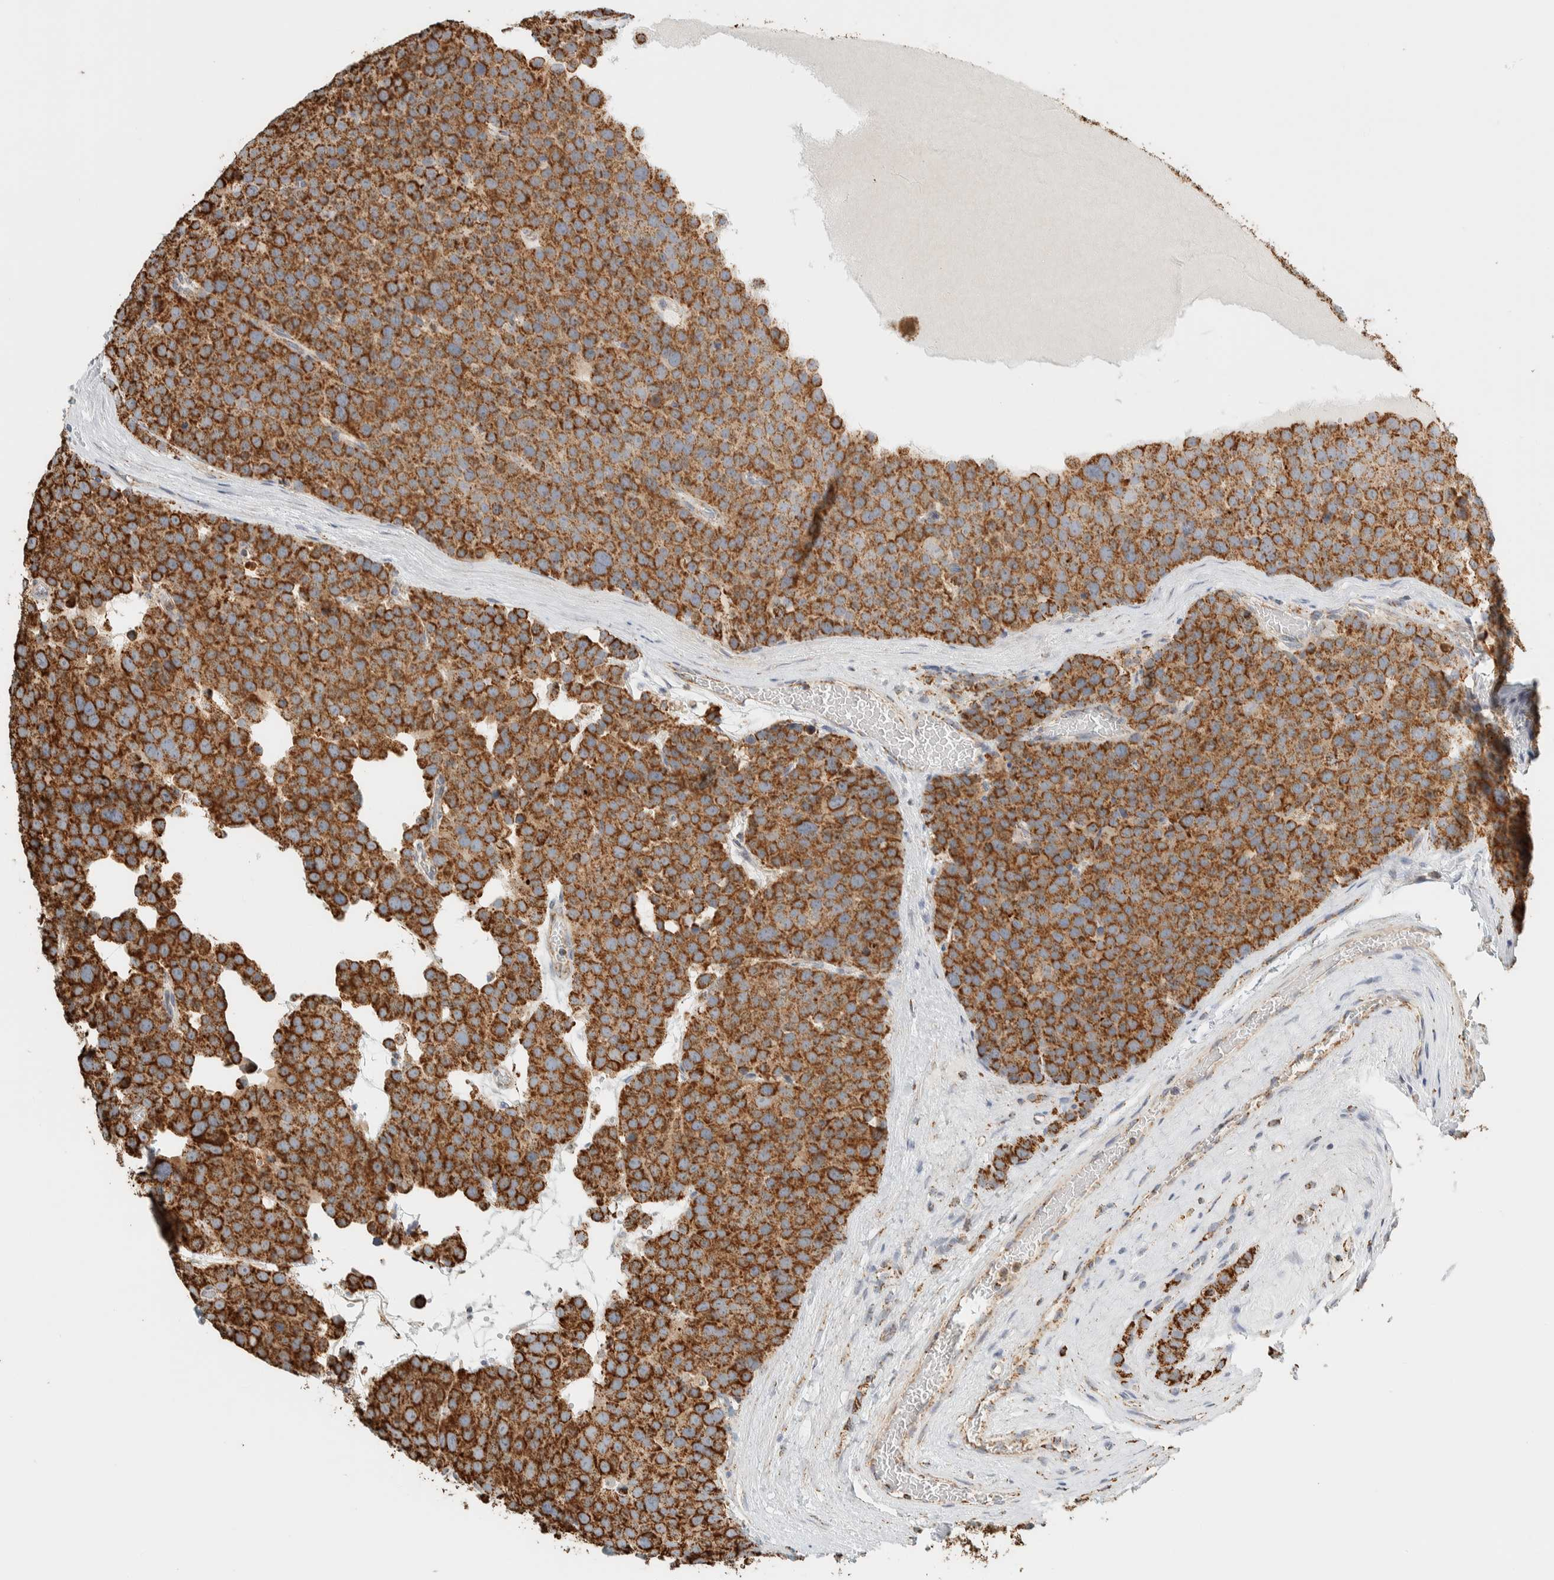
{"staining": {"intensity": "strong", "quantity": ">75%", "location": "cytoplasmic/membranous"}, "tissue": "testis cancer", "cell_type": "Tumor cells", "image_type": "cancer", "snomed": [{"axis": "morphology", "description": "Seminoma, NOS"}, {"axis": "topography", "description": "Testis"}], "caption": "Immunohistochemical staining of testis cancer (seminoma) displays high levels of strong cytoplasmic/membranous protein positivity in about >75% of tumor cells. (brown staining indicates protein expression, while blue staining denotes nuclei).", "gene": "ZNF454", "patient": {"sex": "male", "age": 71}}